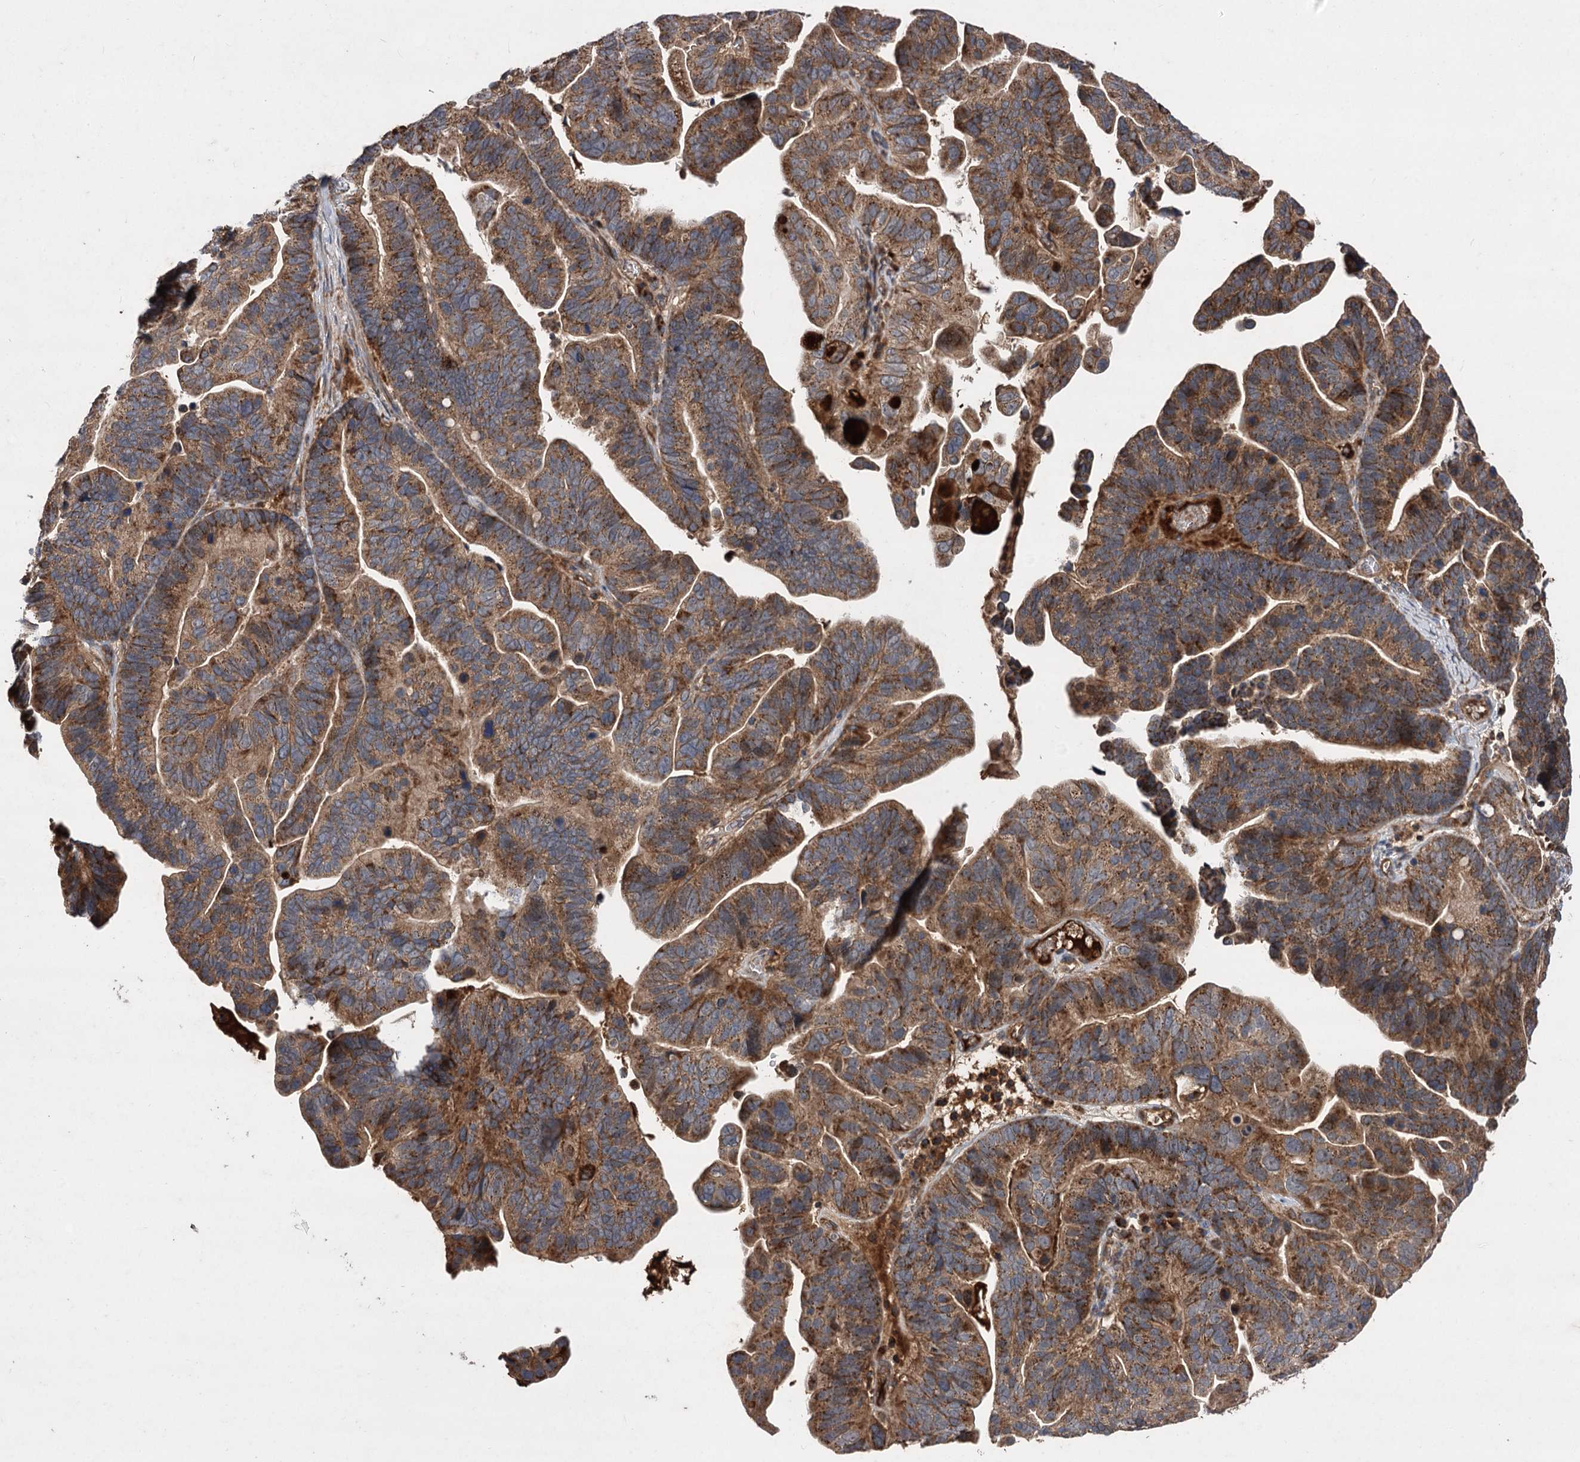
{"staining": {"intensity": "strong", "quantity": ">75%", "location": "cytoplasmic/membranous"}, "tissue": "ovarian cancer", "cell_type": "Tumor cells", "image_type": "cancer", "snomed": [{"axis": "morphology", "description": "Cystadenocarcinoma, serous, NOS"}, {"axis": "topography", "description": "Ovary"}], "caption": "DAB (3,3'-diaminobenzidine) immunohistochemical staining of serous cystadenocarcinoma (ovarian) displays strong cytoplasmic/membranous protein staining in approximately >75% of tumor cells.", "gene": "RASSF3", "patient": {"sex": "female", "age": 56}}